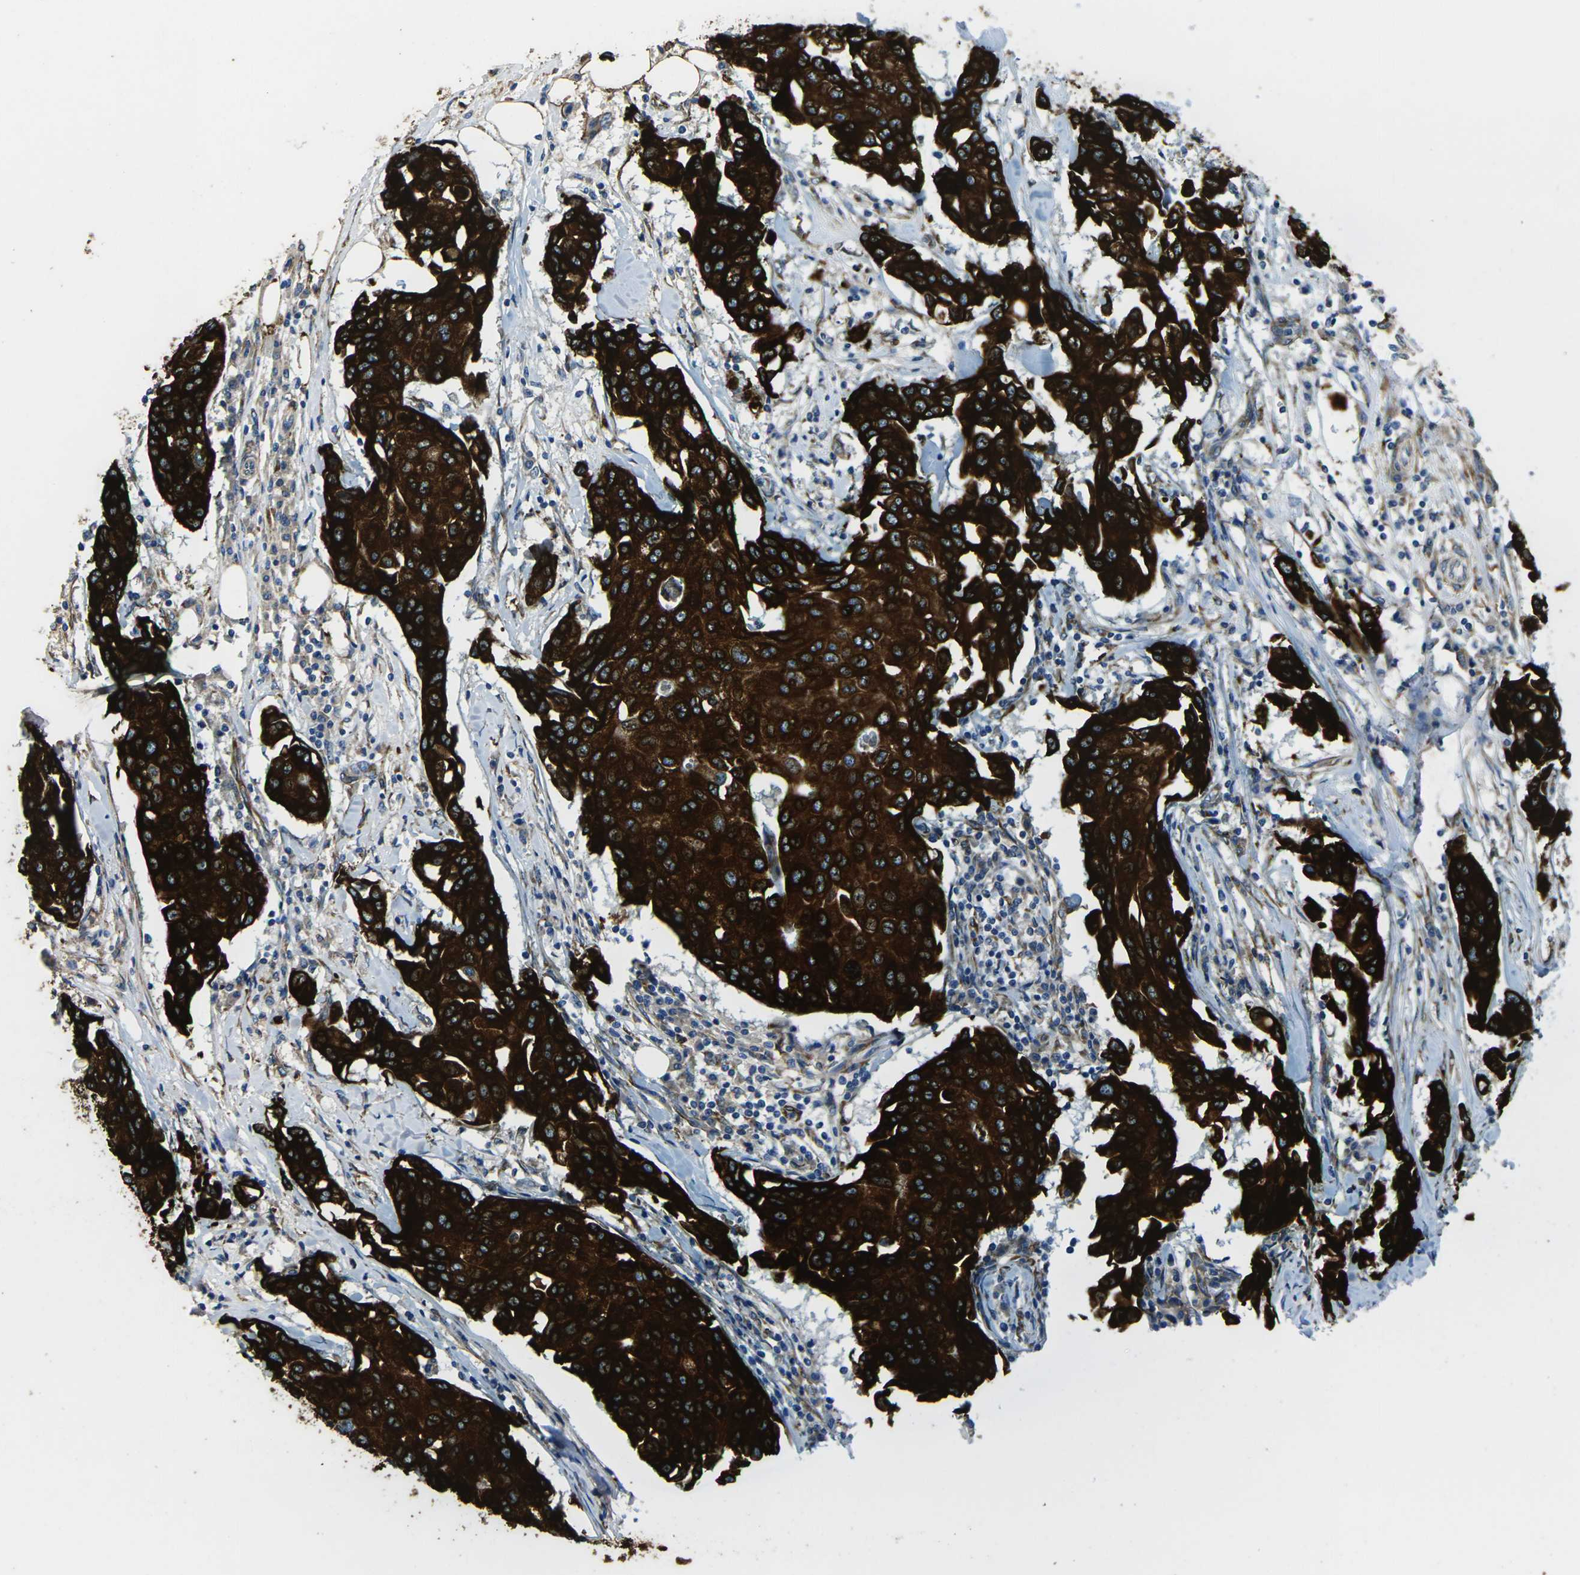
{"staining": {"intensity": "strong", "quantity": ">75%", "location": "cytoplasmic/membranous"}, "tissue": "breast cancer", "cell_type": "Tumor cells", "image_type": "cancer", "snomed": [{"axis": "morphology", "description": "Duct carcinoma"}, {"axis": "topography", "description": "Breast"}], "caption": "IHC of breast infiltrating ductal carcinoma shows high levels of strong cytoplasmic/membranous expression in about >75% of tumor cells. The staining was performed using DAB (3,3'-diaminobenzidine) to visualize the protein expression in brown, while the nuclei were stained in blue with hematoxylin (Magnification: 20x).", "gene": "PDZD8", "patient": {"sex": "female", "age": 80}}